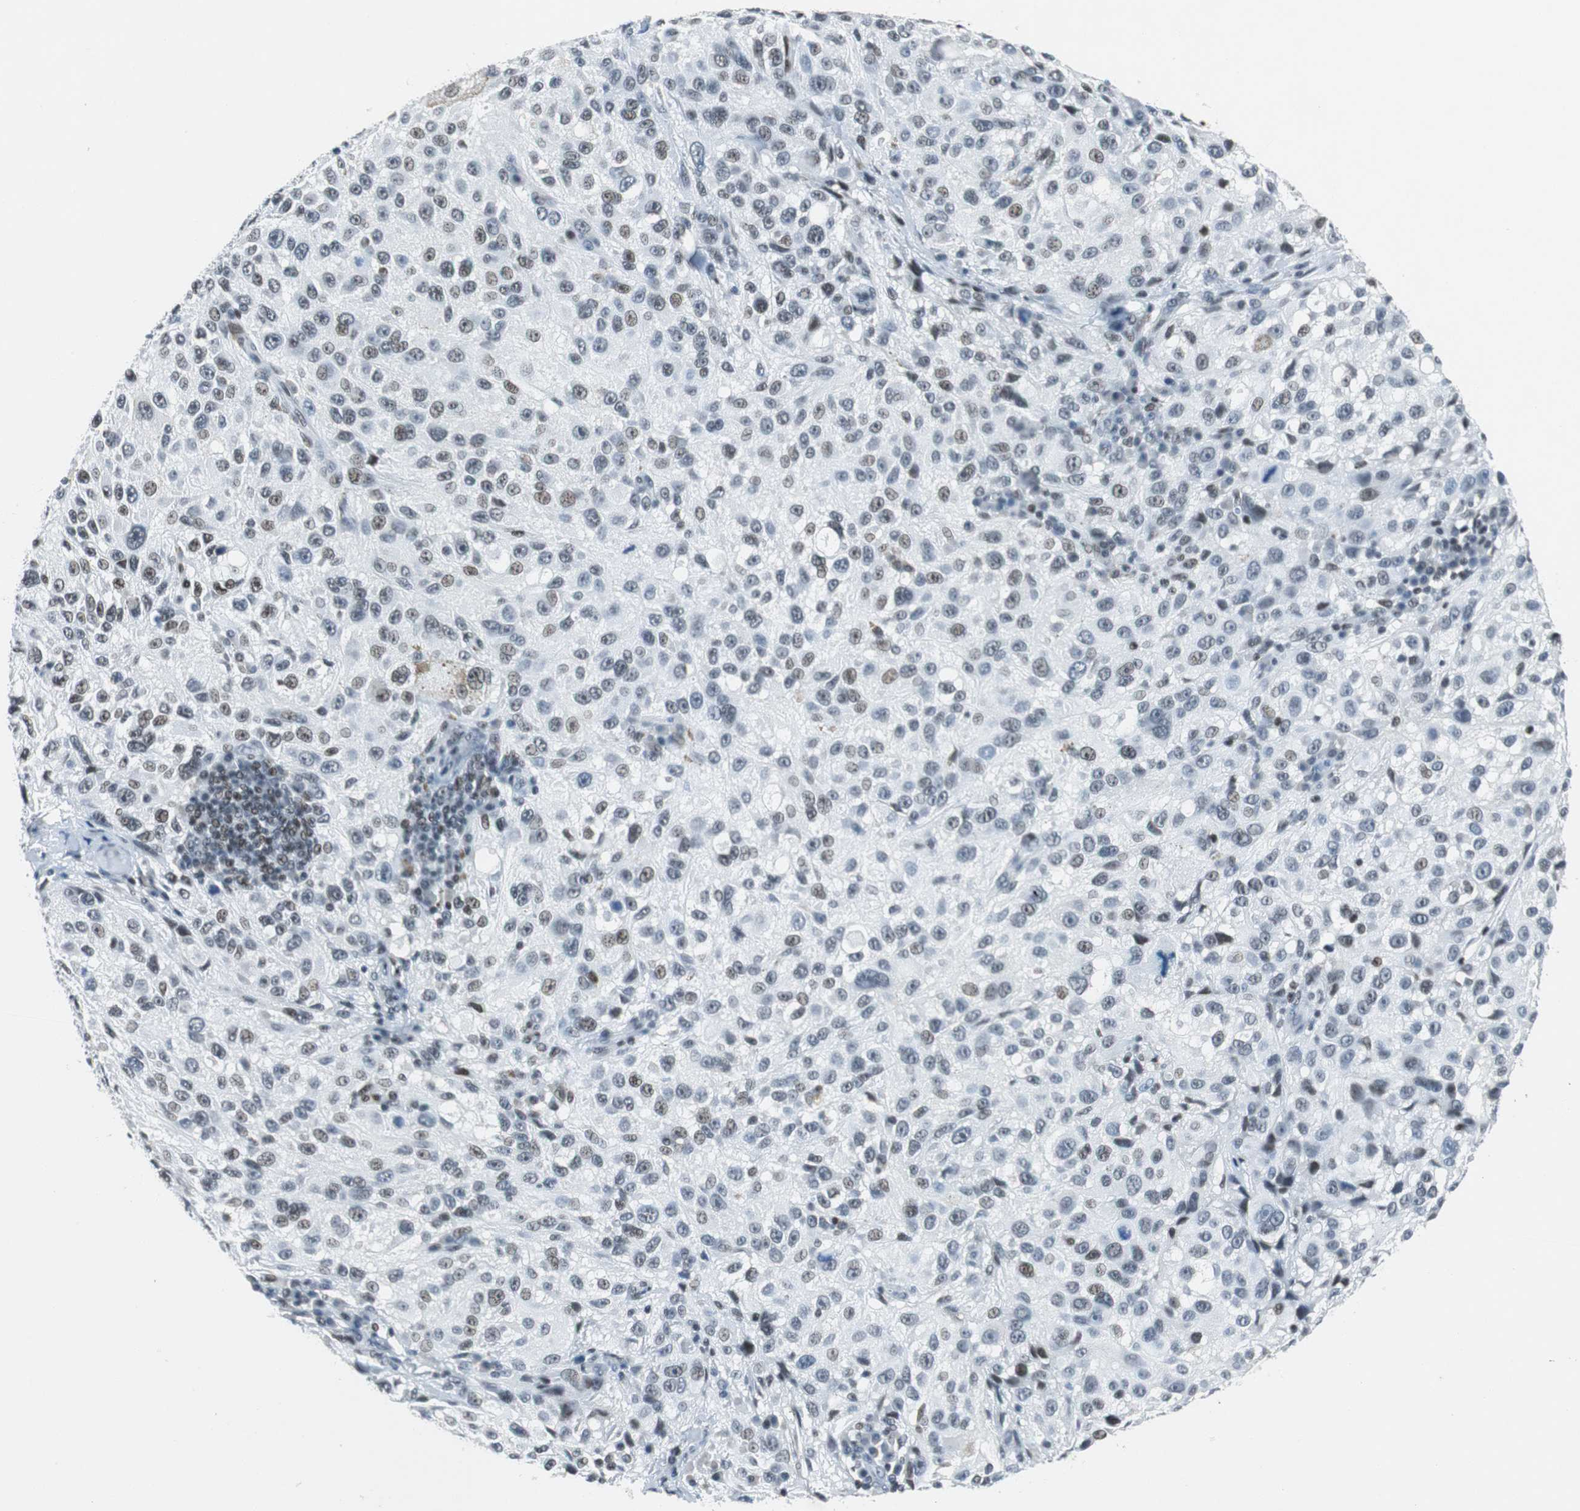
{"staining": {"intensity": "weak", "quantity": "<25%", "location": "nuclear"}, "tissue": "melanoma", "cell_type": "Tumor cells", "image_type": "cancer", "snomed": [{"axis": "morphology", "description": "Necrosis, NOS"}, {"axis": "morphology", "description": "Malignant melanoma, NOS"}, {"axis": "topography", "description": "Skin"}], "caption": "A micrograph of malignant melanoma stained for a protein displays no brown staining in tumor cells.", "gene": "HDAC3", "patient": {"sex": "female", "age": 87}}